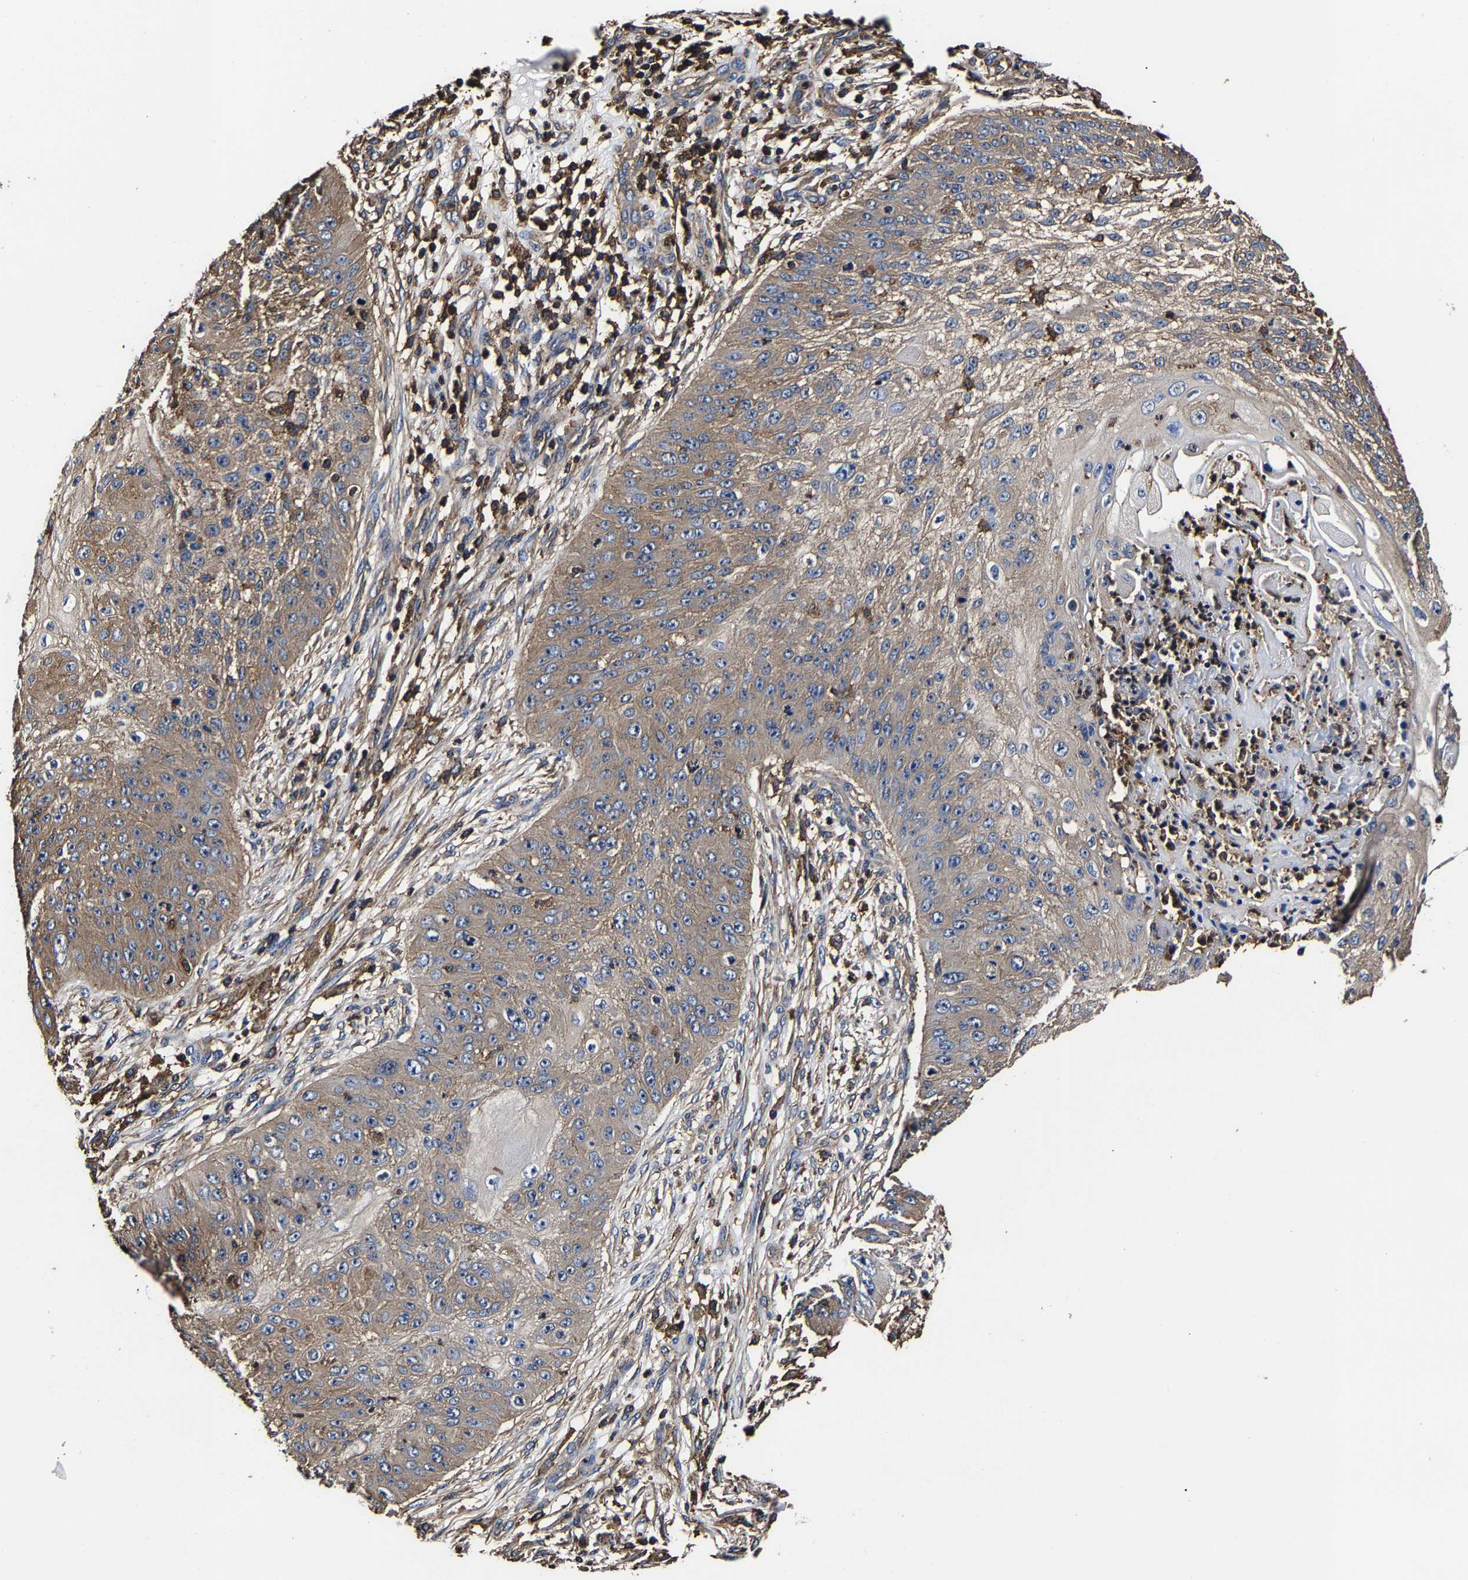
{"staining": {"intensity": "weak", "quantity": ">75%", "location": "cytoplasmic/membranous"}, "tissue": "skin cancer", "cell_type": "Tumor cells", "image_type": "cancer", "snomed": [{"axis": "morphology", "description": "Squamous cell carcinoma, NOS"}, {"axis": "topography", "description": "Skin"}], "caption": "High-power microscopy captured an IHC histopathology image of skin cancer (squamous cell carcinoma), revealing weak cytoplasmic/membranous positivity in approximately >75% of tumor cells.", "gene": "SSH3", "patient": {"sex": "female", "age": 80}}